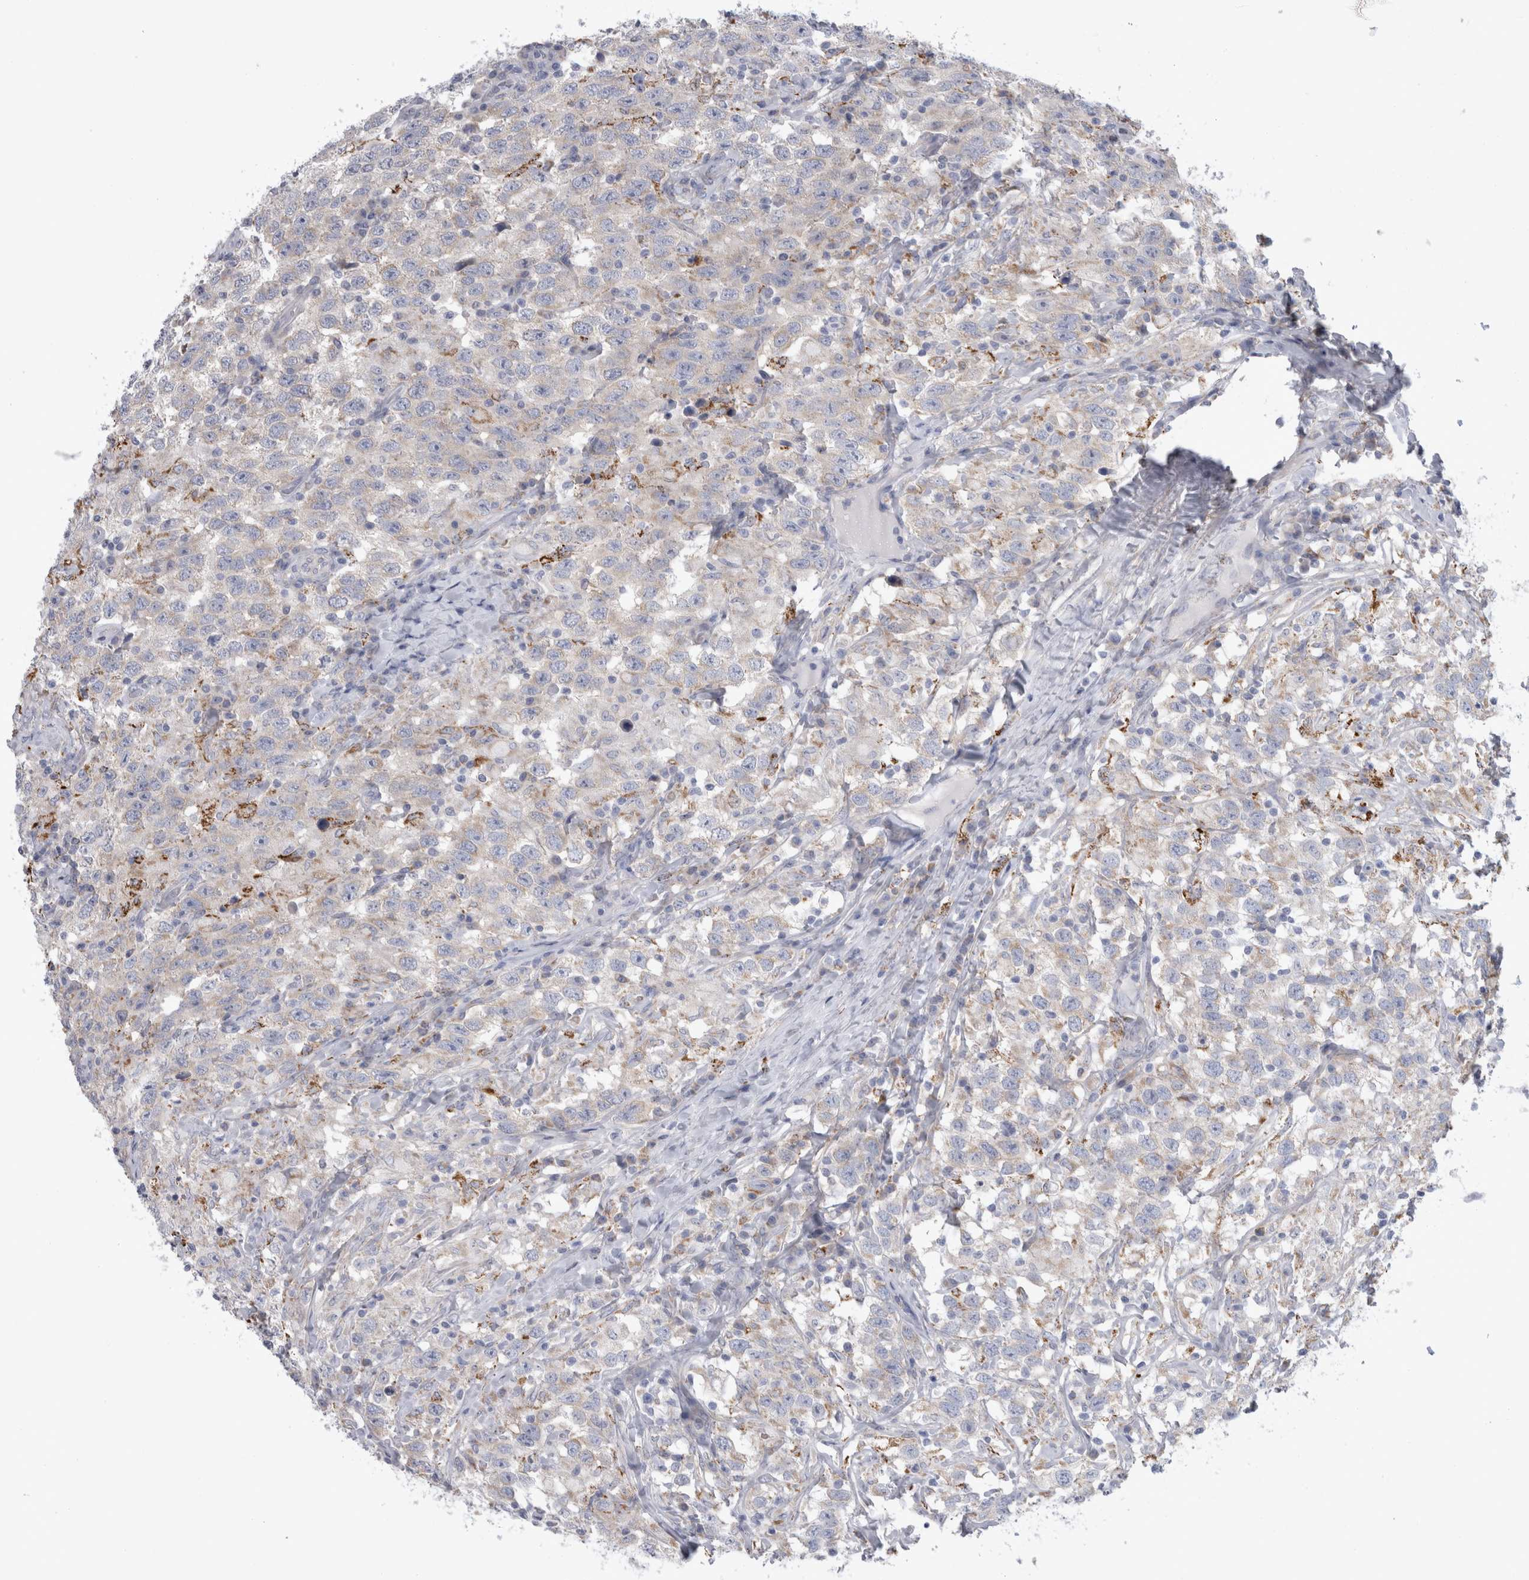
{"staining": {"intensity": "weak", "quantity": "<25%", "location": "cytoplasmic/membranous"}, "tissue": "testis cancer", "cell_type": "Tumor cells", "image_type": "cancer", "snomed": [{"axis": "morphology", "description": "Seminoma, NOS"}, {"axis": "topography", "description": "Testis"}], "caption": "An immunohistochemistry (IHC) image of seminoma (testis) is shown. There is no staining in tumor cells of seminoma (testis). Brightfield microscopy of IHC stained with DAB (brown) and hematoxylin (blue), captured at high magnification.", "gene": "GATM", "patient": {"sex": "male", "age": 41}}